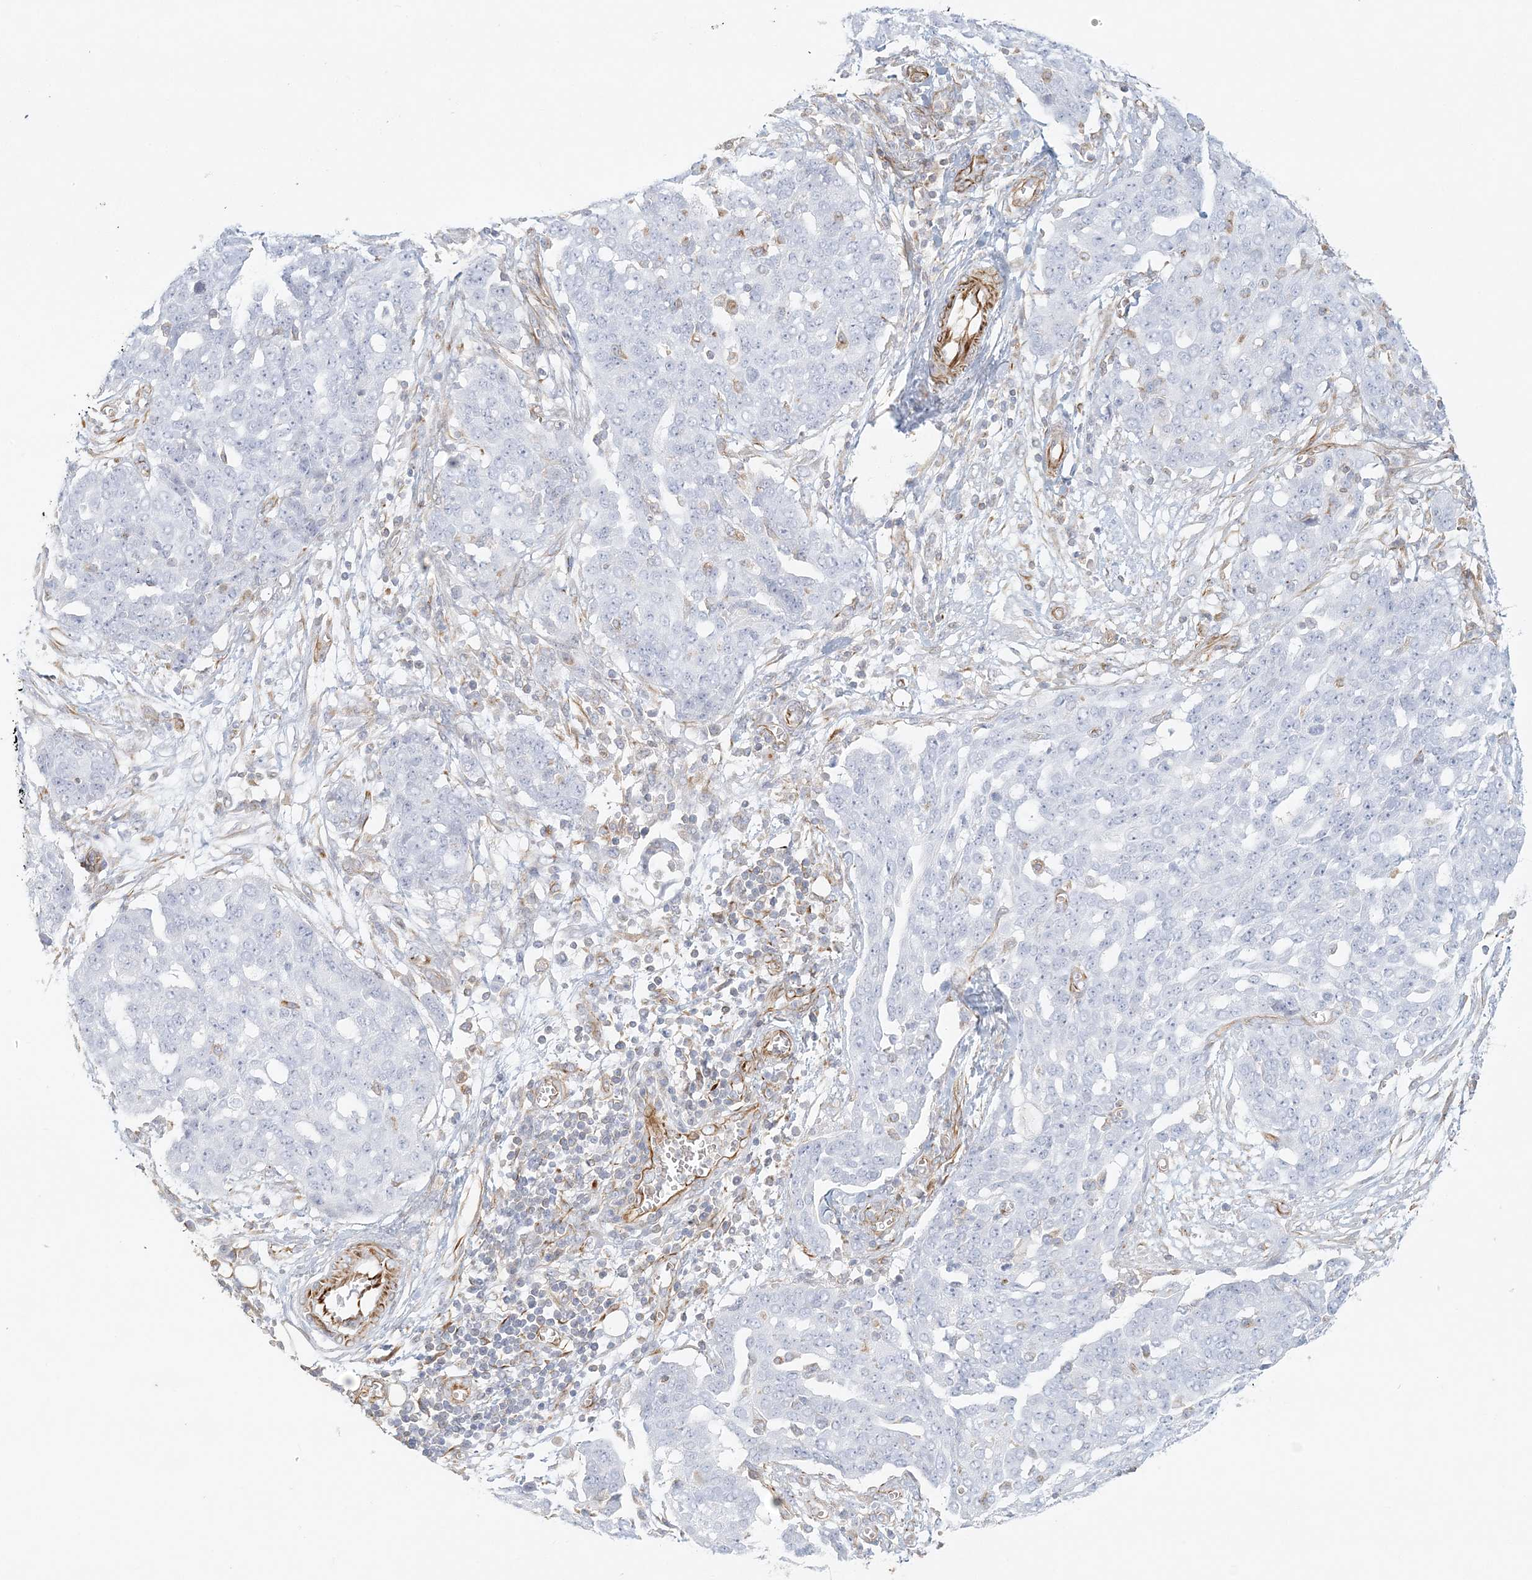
{"staining": {"intensity": "negative", "quantity": "none", "location": "none"}, "tissue": "ovarian cancer", "cell_type": "Tumor cells", "image_type": "cancer", "snomed": [{"axis": "morphology", "description": "Cystadenocarcinoma, serous, NOS"}, {"axis": "topography", "description": "Soft tissue"}, {"axis": "topography", "description": "Ovary"}], "caption": "Ovarian cancer (serous cystadenocarcinoma) was stained to show a protein in brown. There is no significant expression in tumor cells. (Immunohistochemistry (ihc), brightfield microscopy, high magnification).", "gene": "DMRTB1", "patient": {"sex": "female", "age": 57}}